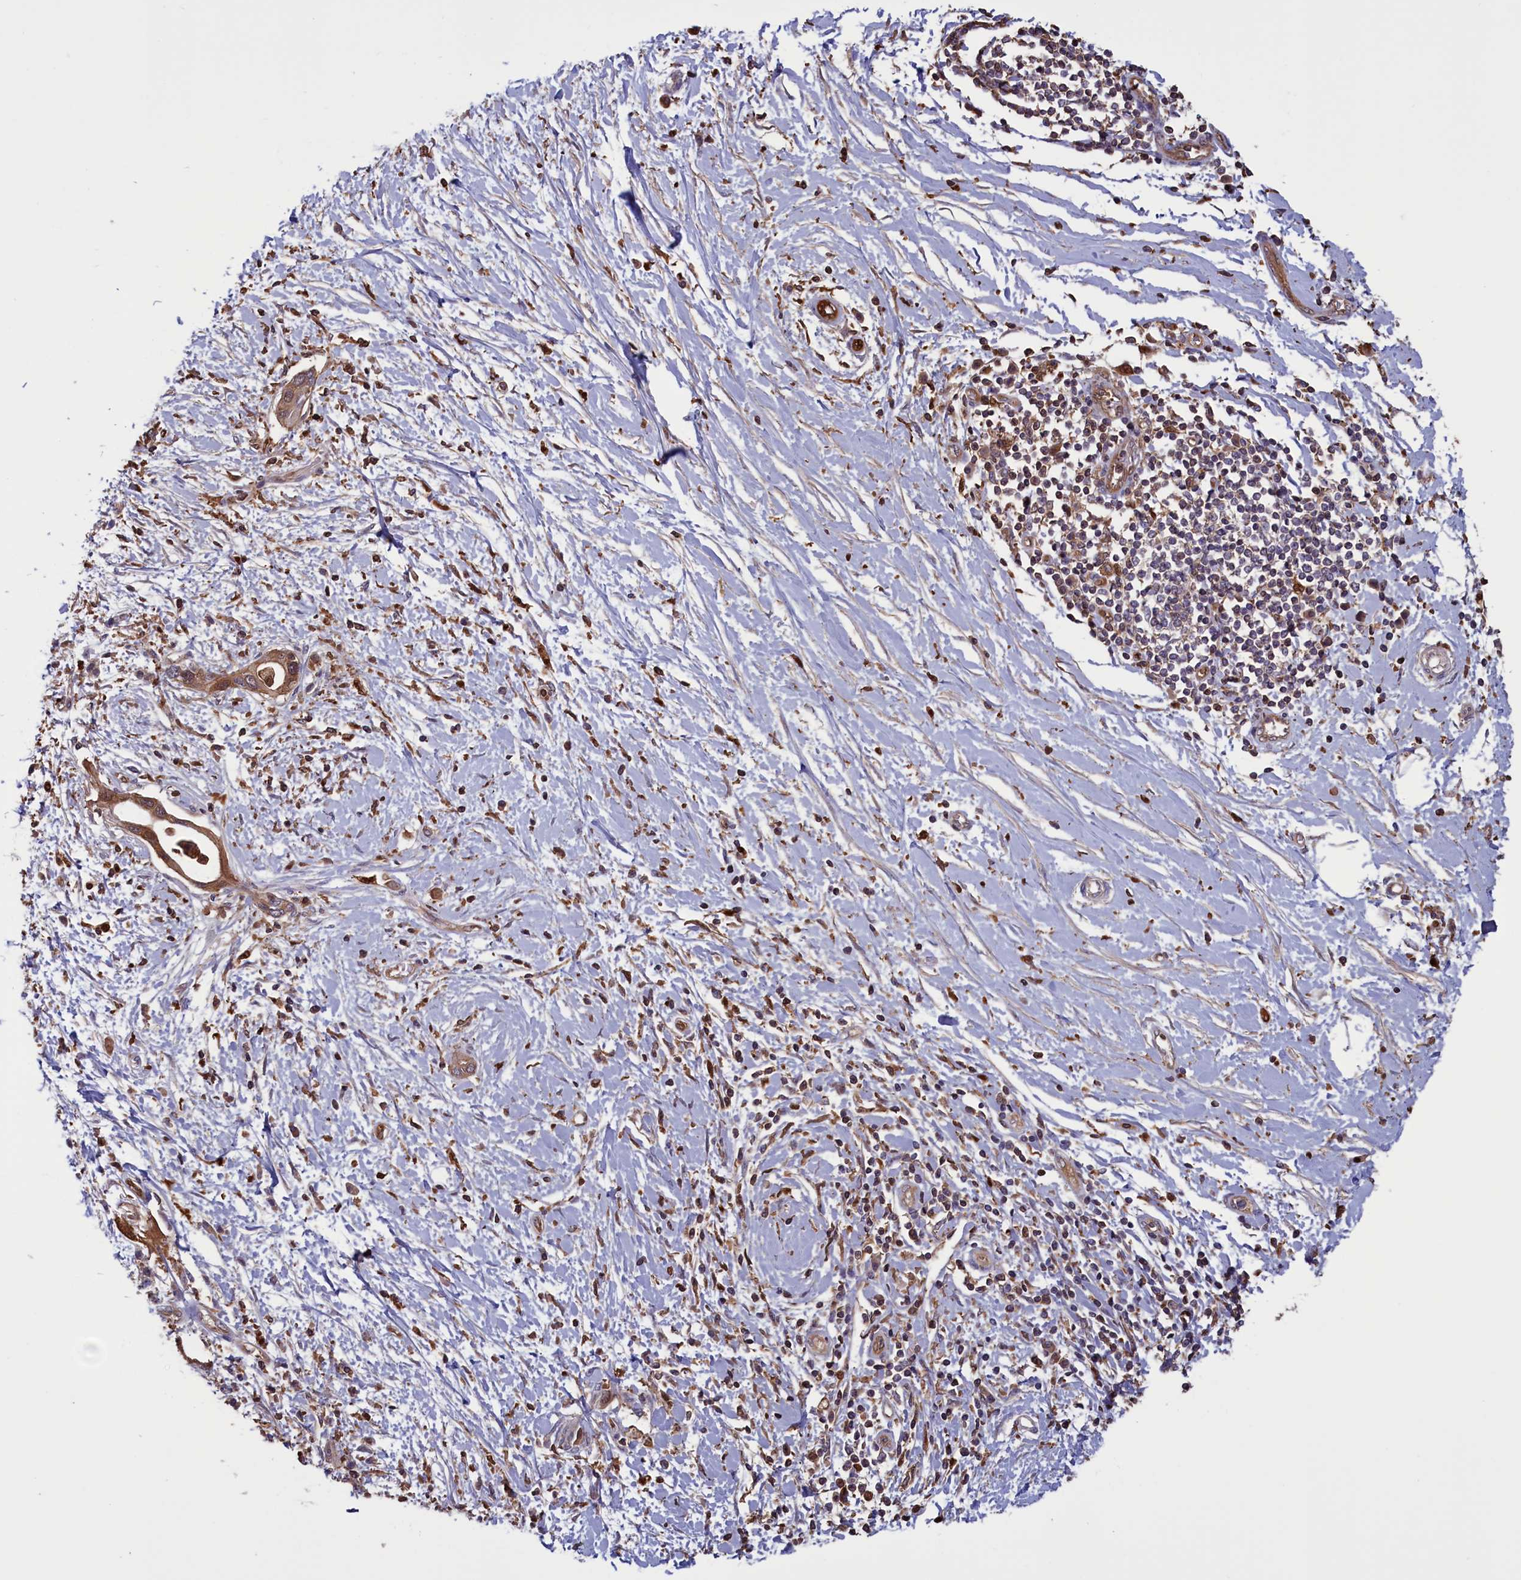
{"staining": {"intensity": "moderate", "quantity": ">75%", "location": "cytoplasmic/membranous"}, "tissue": "pancreatic cancer", "cell_type": "Tumor cells", "image_type": "cancer", "snomed": [{"axis": "morphology", "description": "Normal tissue, NOS"}, {"axis": "morphology", "description": "Adenocarcinoma, NOS"}, {"axis": "topography", "description": "Pancreas"}, {"axis": "topography", "description": "Peripheral nerve tissue"}], "caption": "This micrograph shows immunohistochemistry staining of human adenocarcinoma (pancreatic), with medium moderate cytoplasmic/membranous expression in approximately >75% of tumor cells.", "gene": "ARHGAP18", "patient": {"sex": "male", "age": 59}}